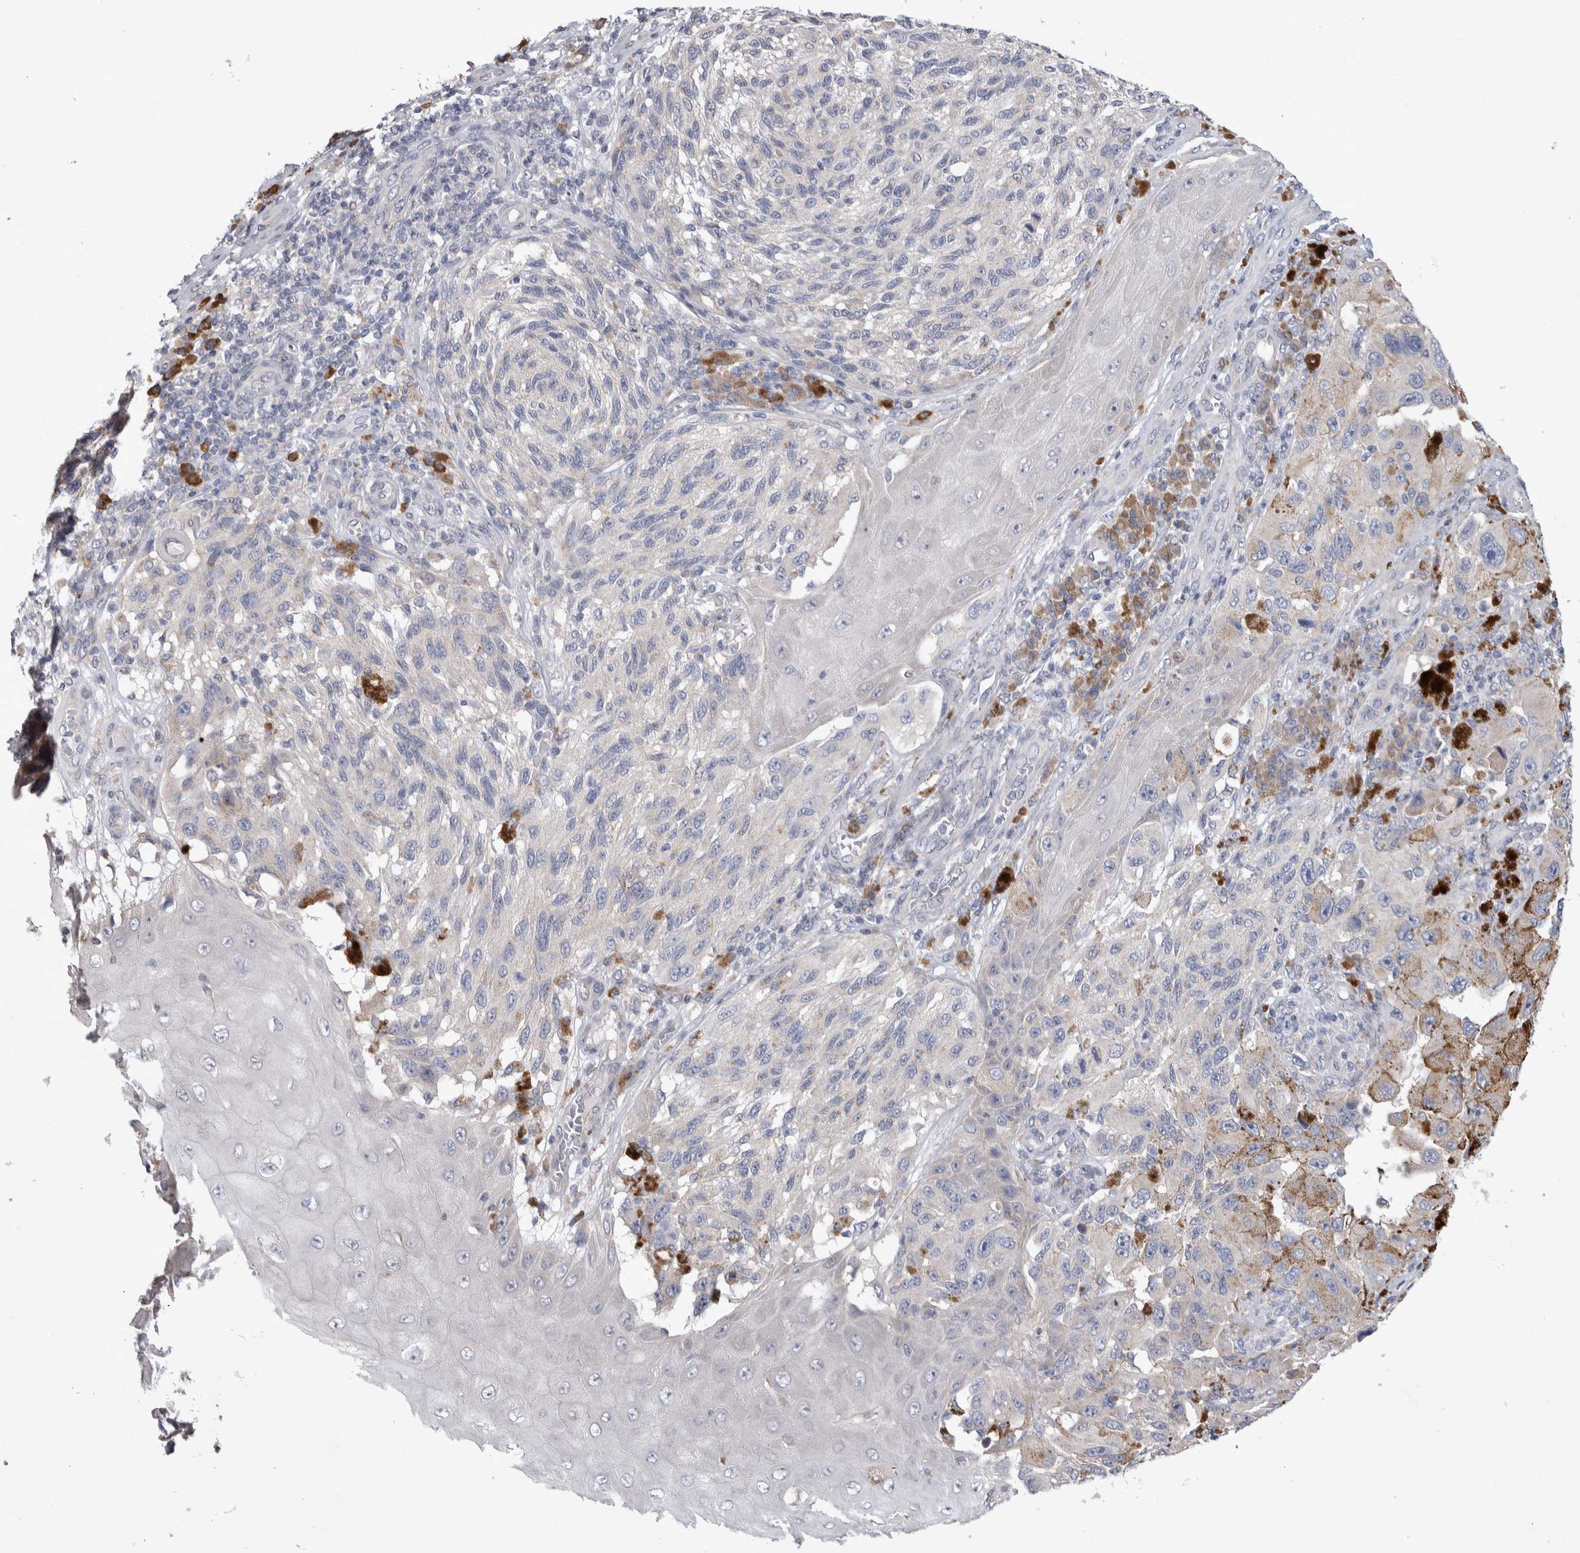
{"staining": {"intensity": "negative", "quantity": "none", "location": "none"}, "tissue": "melanoma", "cell_type": "Tumor cells", "image_type": "cancer", "snomed": [{"axis": "morphology", "description": "Malignant melanoma, NOS"}, {"axis": "topography", "description": "Skin"}], "caption": "The immunohistochemistry image has no significant staining in tumor cells of malignant melanoma tissue.", "gene": "IBTK", "patient": {"sex": "female", "age": 73}}